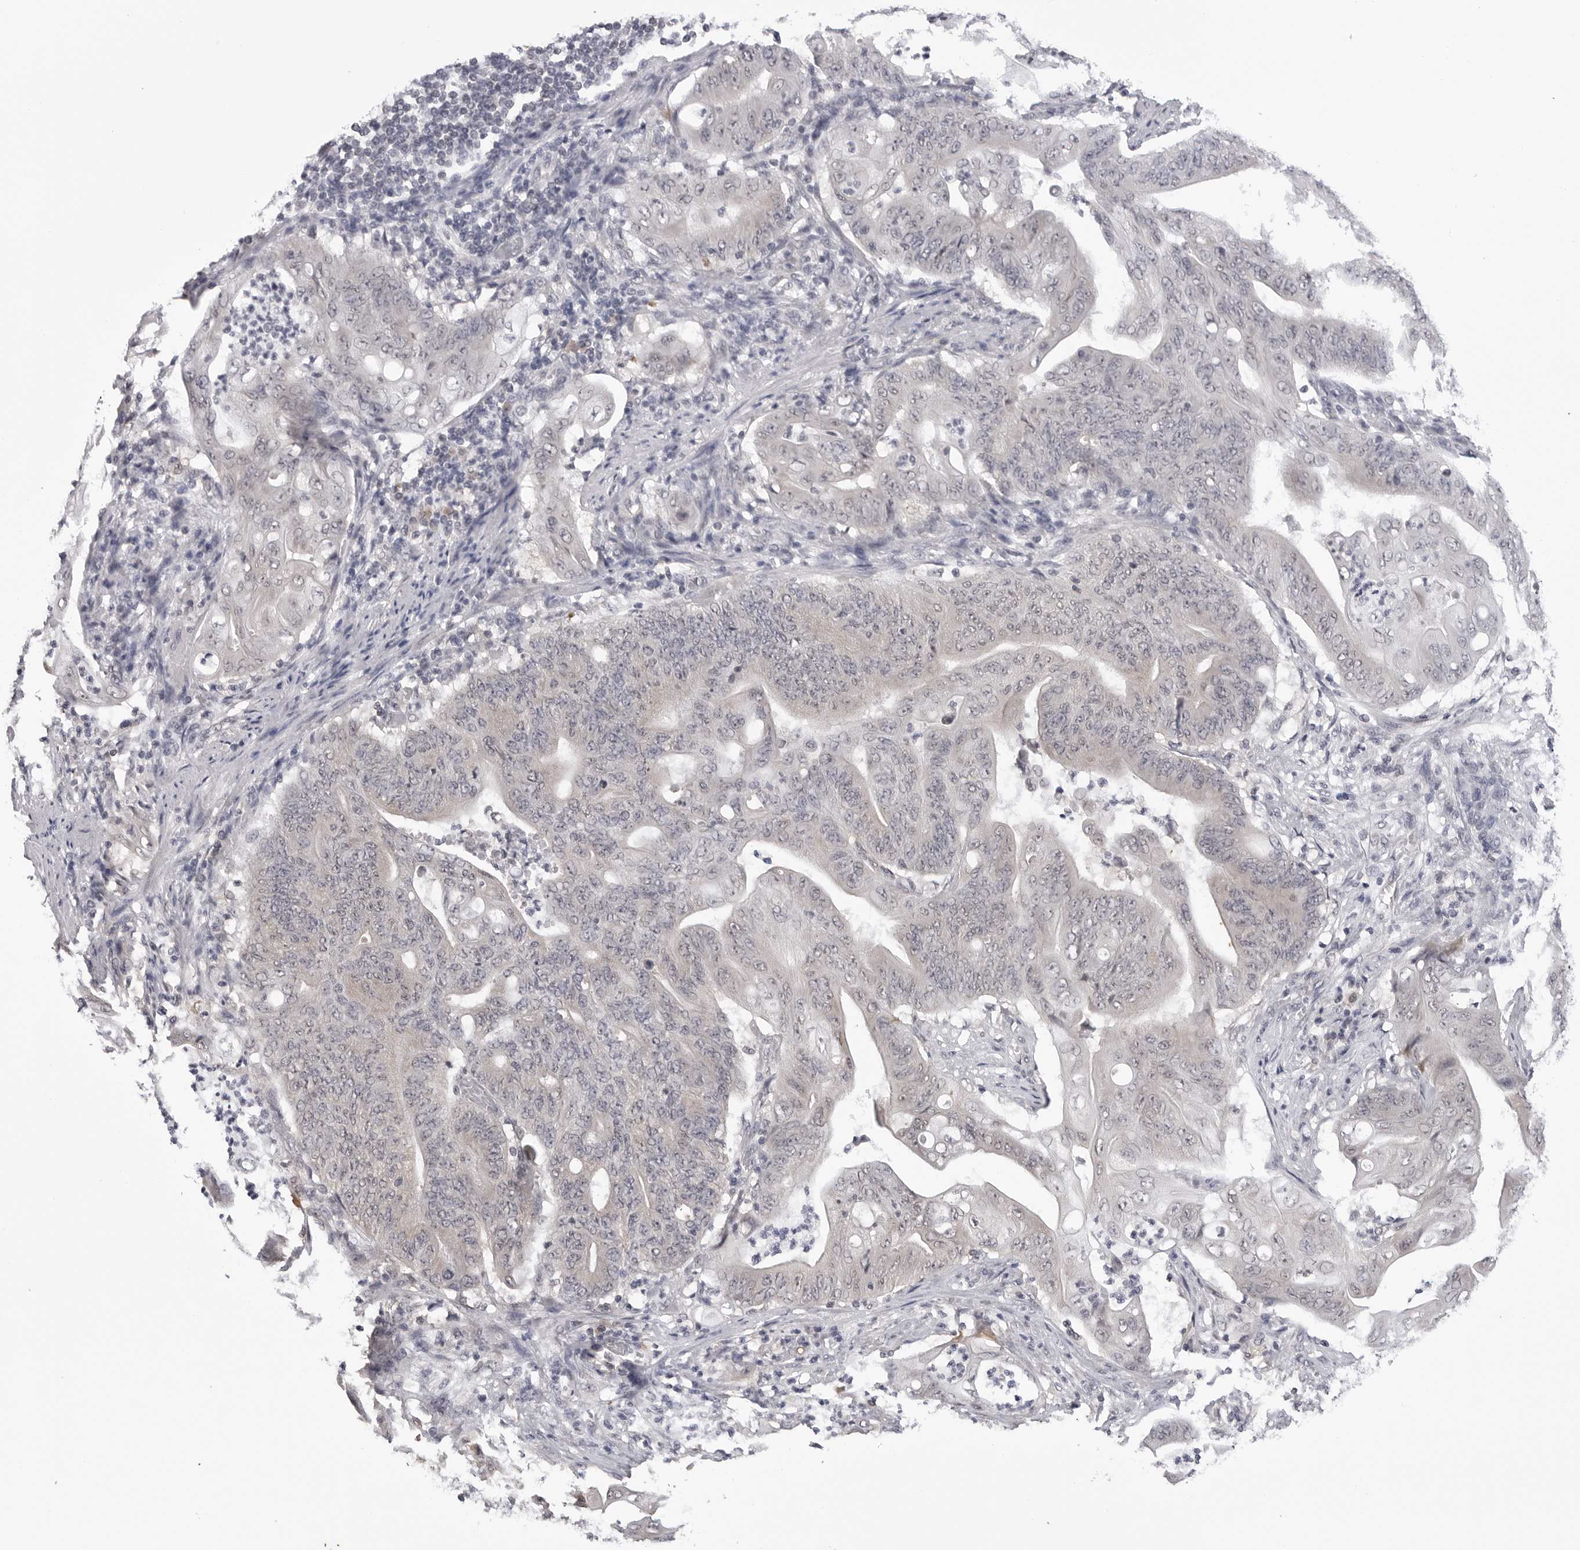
{"staining": {"intensity": "negative", "quantity": "none", "location": "none"}, "tissue": "stomach cancer", "cell_type": "Tumor cells", "image_type": "cancer", "snomed": [{"axis": "morphology", "description": "Adenocarcinoma, NOS"}, {"axis": "topography", "description": "Stomach"}], "caption": "Photomicrograph shows no significant protein expression in tumor cells of stomach cancer. Nuclei are stained in blue.", "gene": "CDK20", "patient": {"sex": "female", "age": 73}}